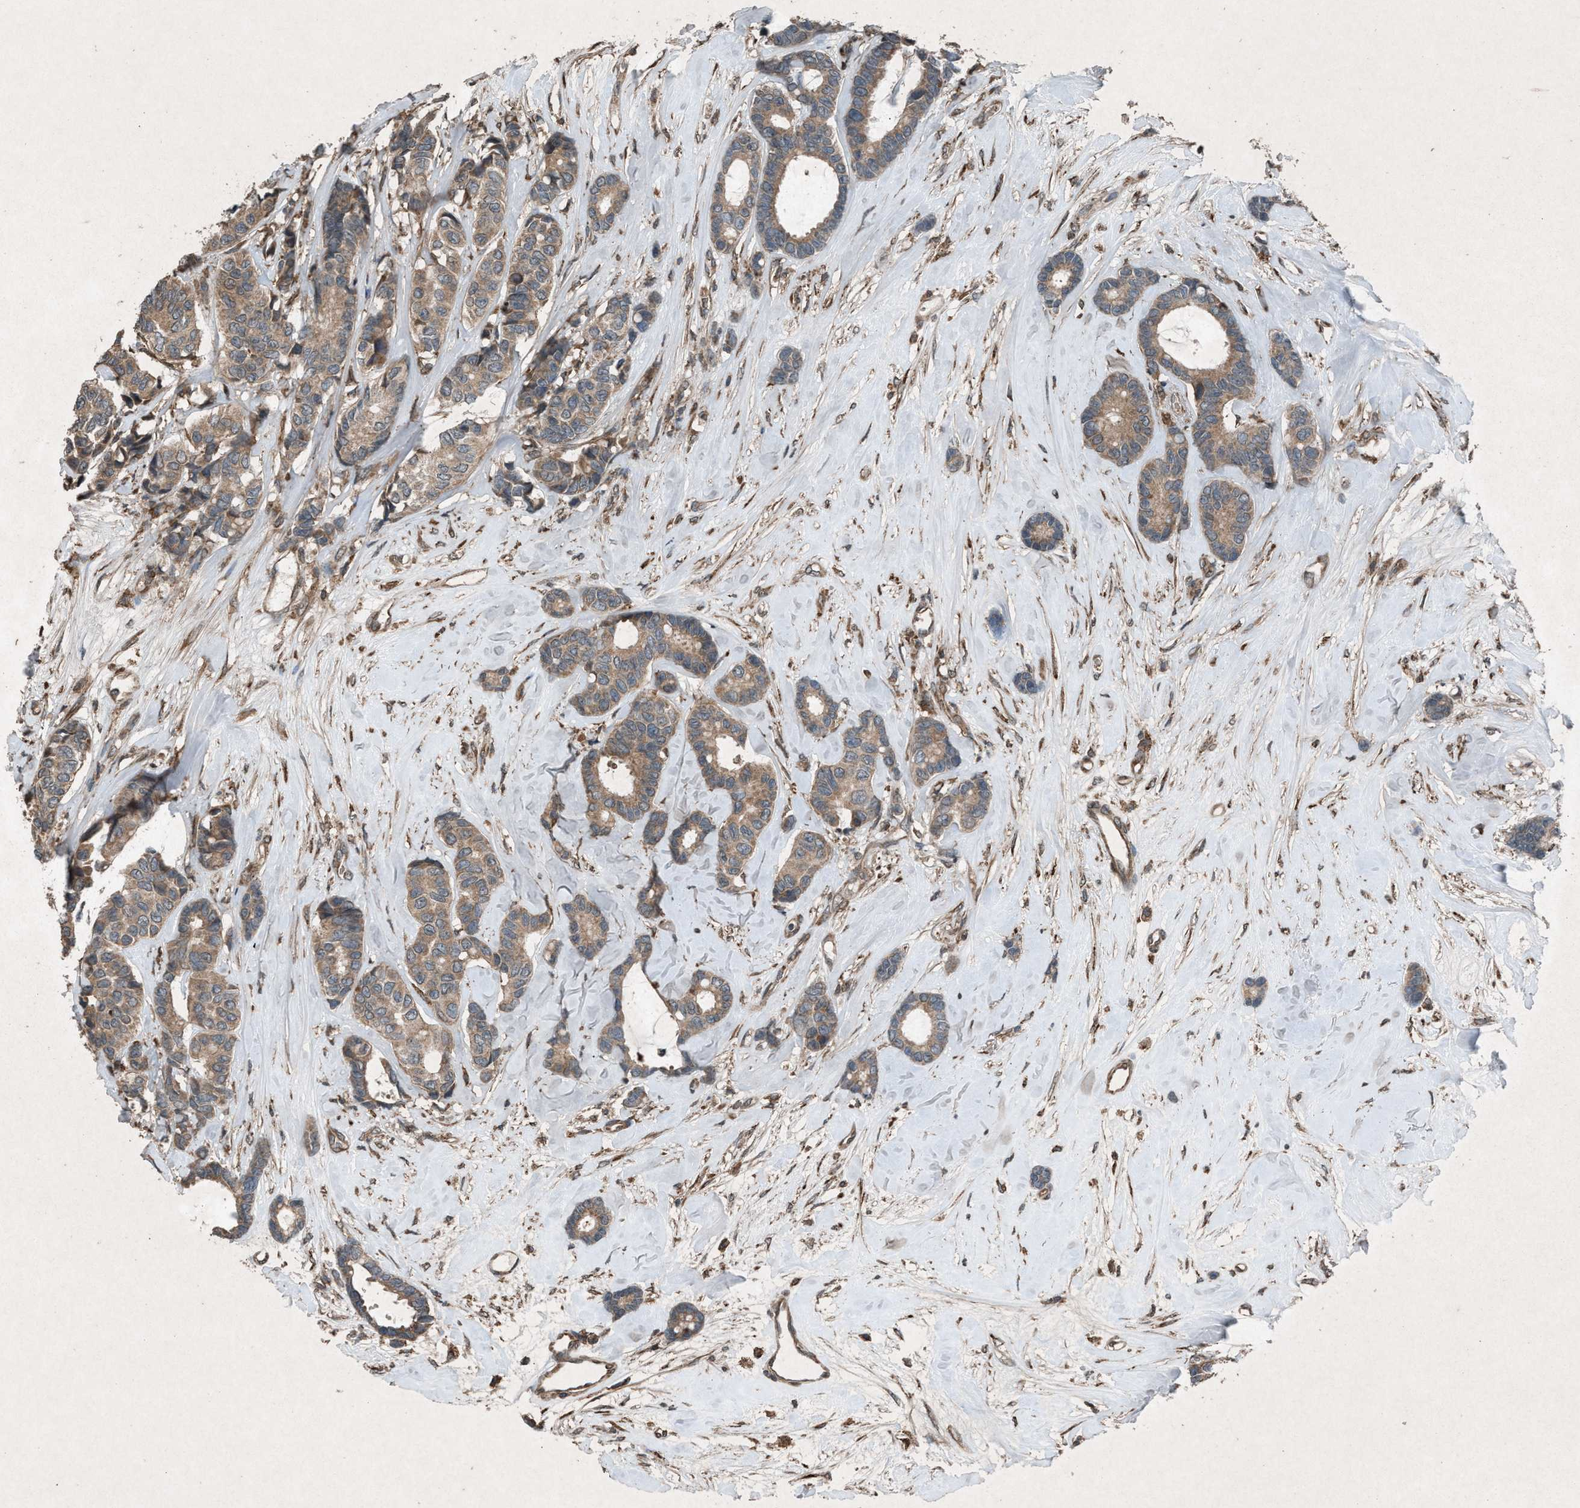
{"staining": {"intensity": "weak", "quantity": ">75%", "location": "cytoplasmic/membranous"}, "tissue": "breast cancer", "cell_type": "Tumor cells", "image_type": "cancer", "snomed": [{"axis": "morphology", "description": "Duct carcinoma"}, {"axis": "topography", "description": "Breast"}], "caption": "IHC histopathology image of neoplastic tissue: human breast cancer (infiltrating ductal carcinoma) stained using immunohistochemistry (IHC) shows low levels of weak protein expression localized specifically in the cytoplasmic/membranous of tumor cells, appearing as a cytoplasmic/membranous brown color.", "gene": "CALR", "patient": {"sex": "female", "age": 87}}